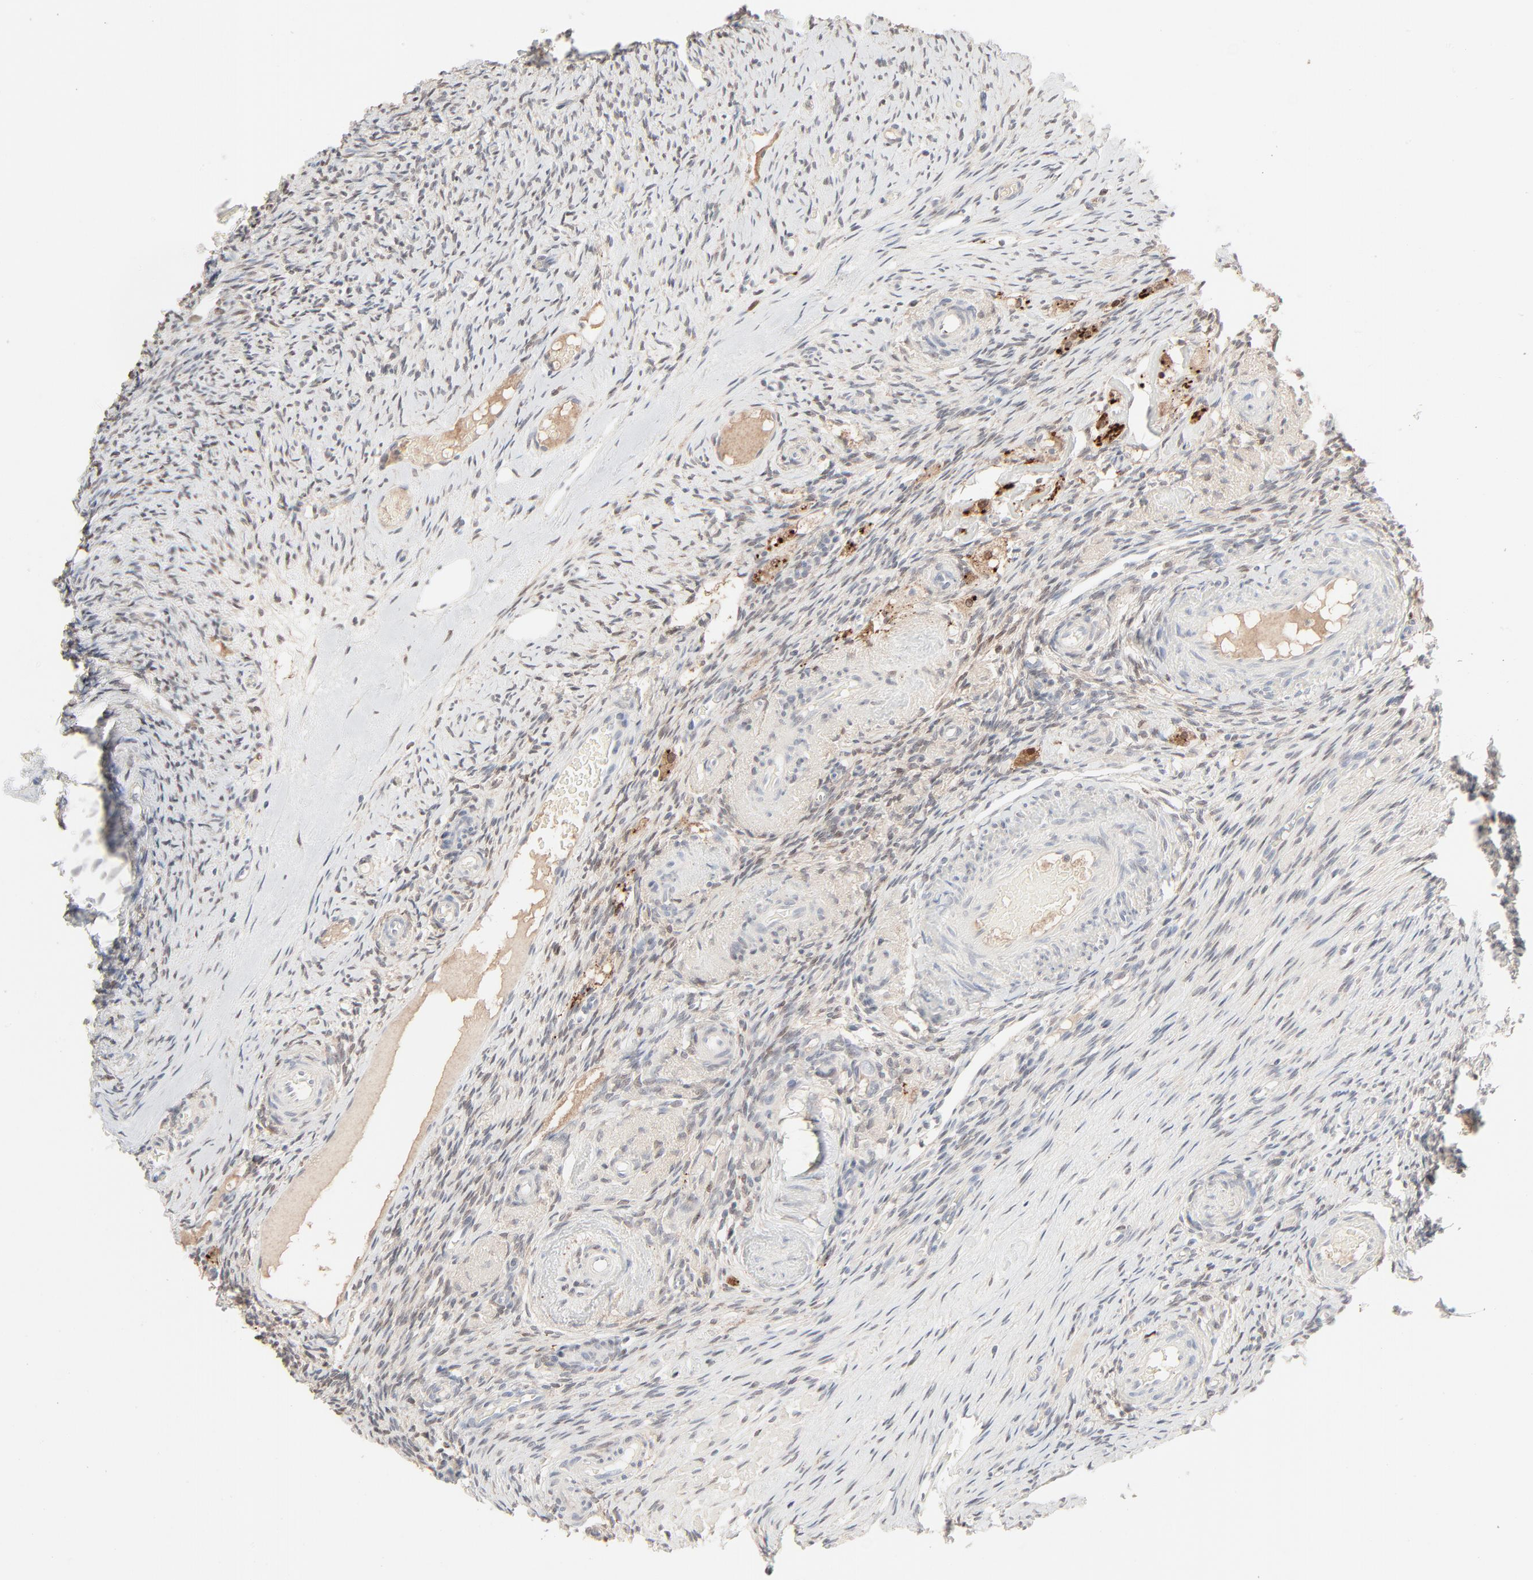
{"staining": {"intensity": "weak", "quantity": "25%-75%", "location": "nuclear"}, "tissue": "ovary", "cell_type": "Ovarian stroma cells", "image_type": "normal", "snomed": [{"axis": "morphology", "description": "Normal tissue, NOS"}, {"axis": "topography", "description": "Ovary"}], "caption": "Ovary stained with a brown dye shows weak nuclear positive staining in approximately 25%-75% of ovarian stroma cells.", "gene": "LGALS2", "patient": {"sex": "female", "age": 60}}